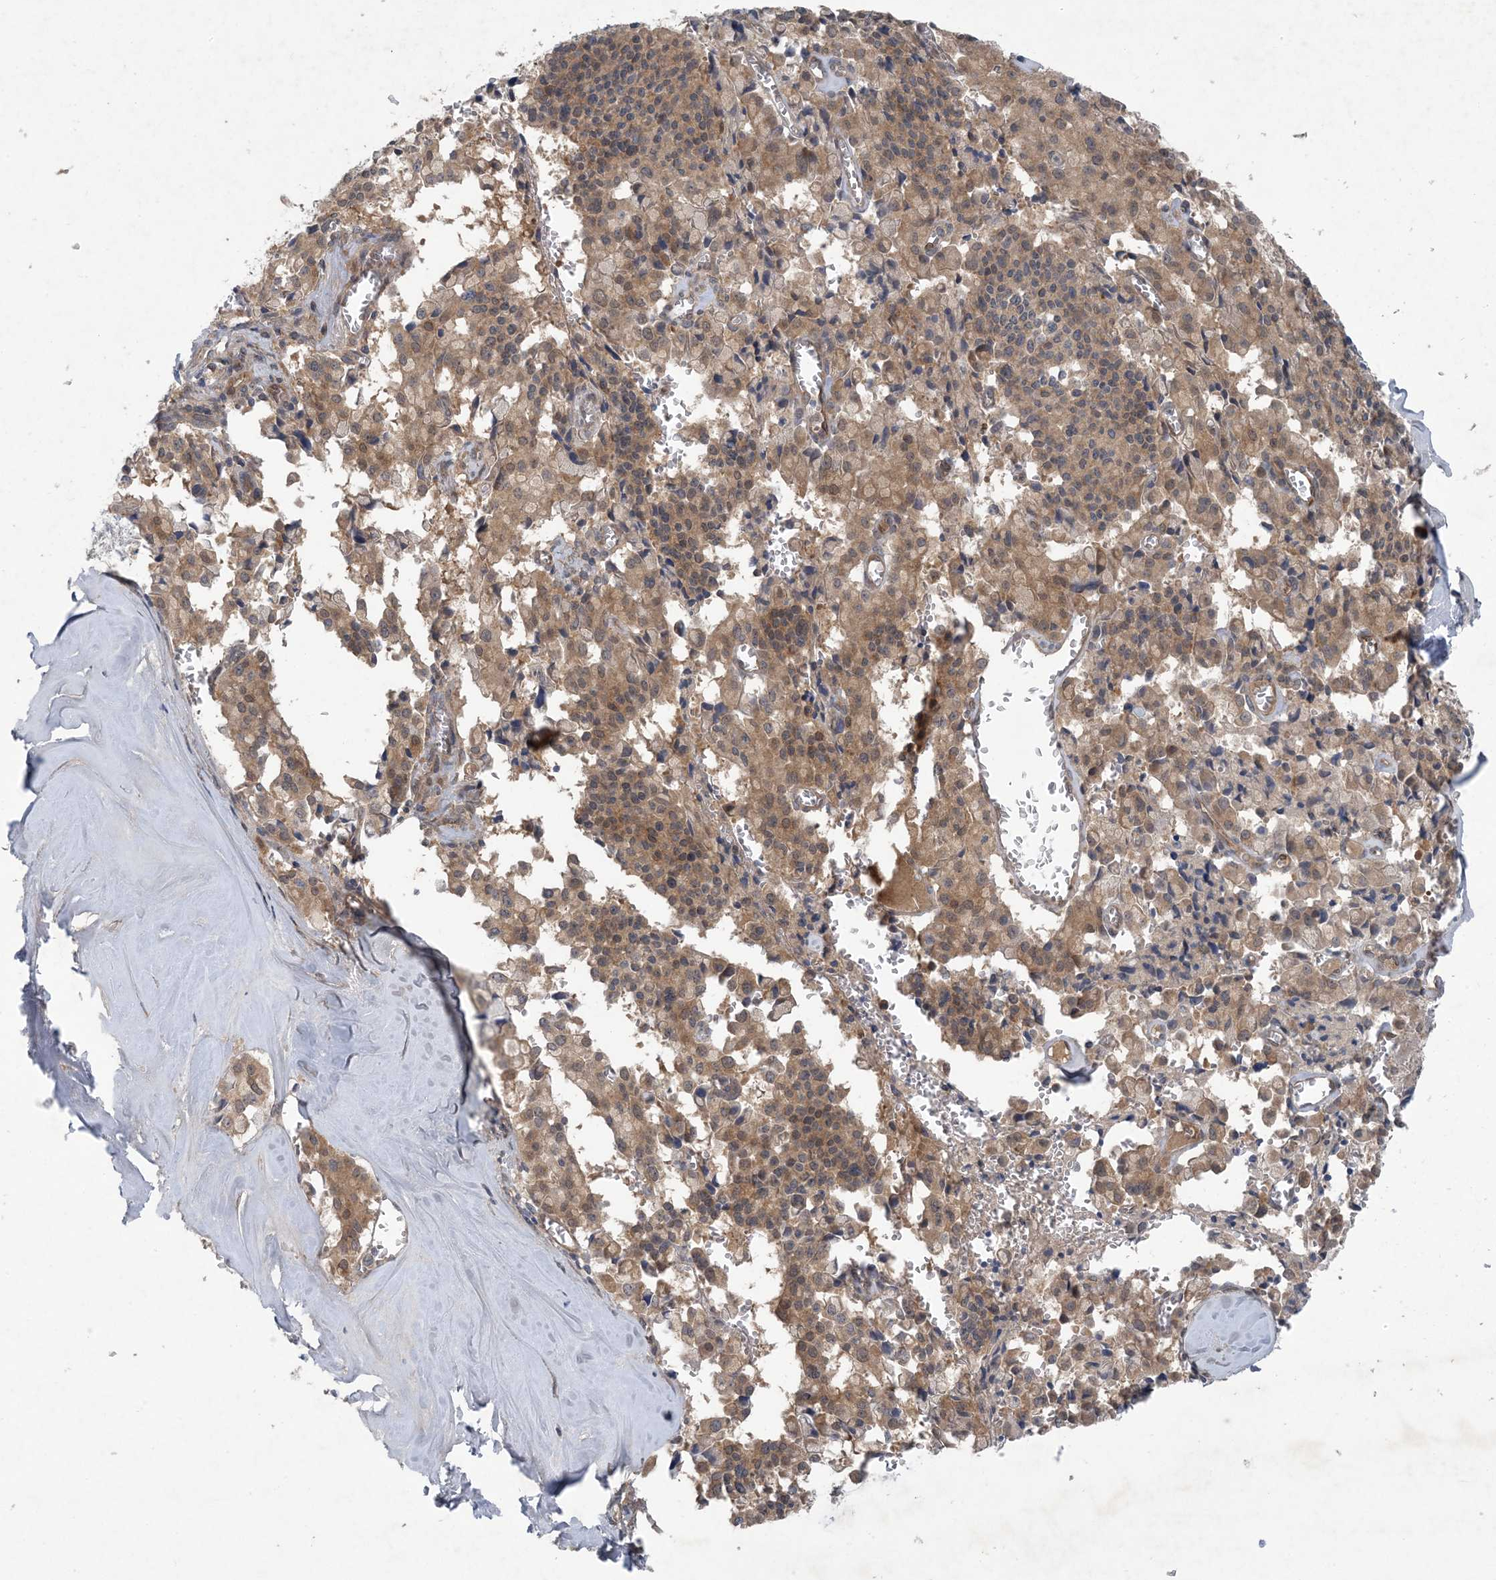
{"staining": {"intensity": "moderate", "quantity": ">75%", "location": "cytoplasmic/membranous,nuclear"}, "tissue": "pancreatic cancer", "cell_type": "Tumor cells", "image_type": "cancer", "snomed": [{"axis": "morphology", "description": "Adenocarcinoma, NOS"}, {"axis": "topography", "description": "Pancreas"}], "caption": "Immunohistochemical staining of human pancreatic cancer (adenocarcinoma) exhibits moderate cytoplasmic/membranous and nuclear protein positivity in approximately >75% of tumor cells. The protein of interest is shown in brown color, while the nuclei are stained blue.", "gene": "HIKESHI", "patient": {"sex": "male", "age": 65}}